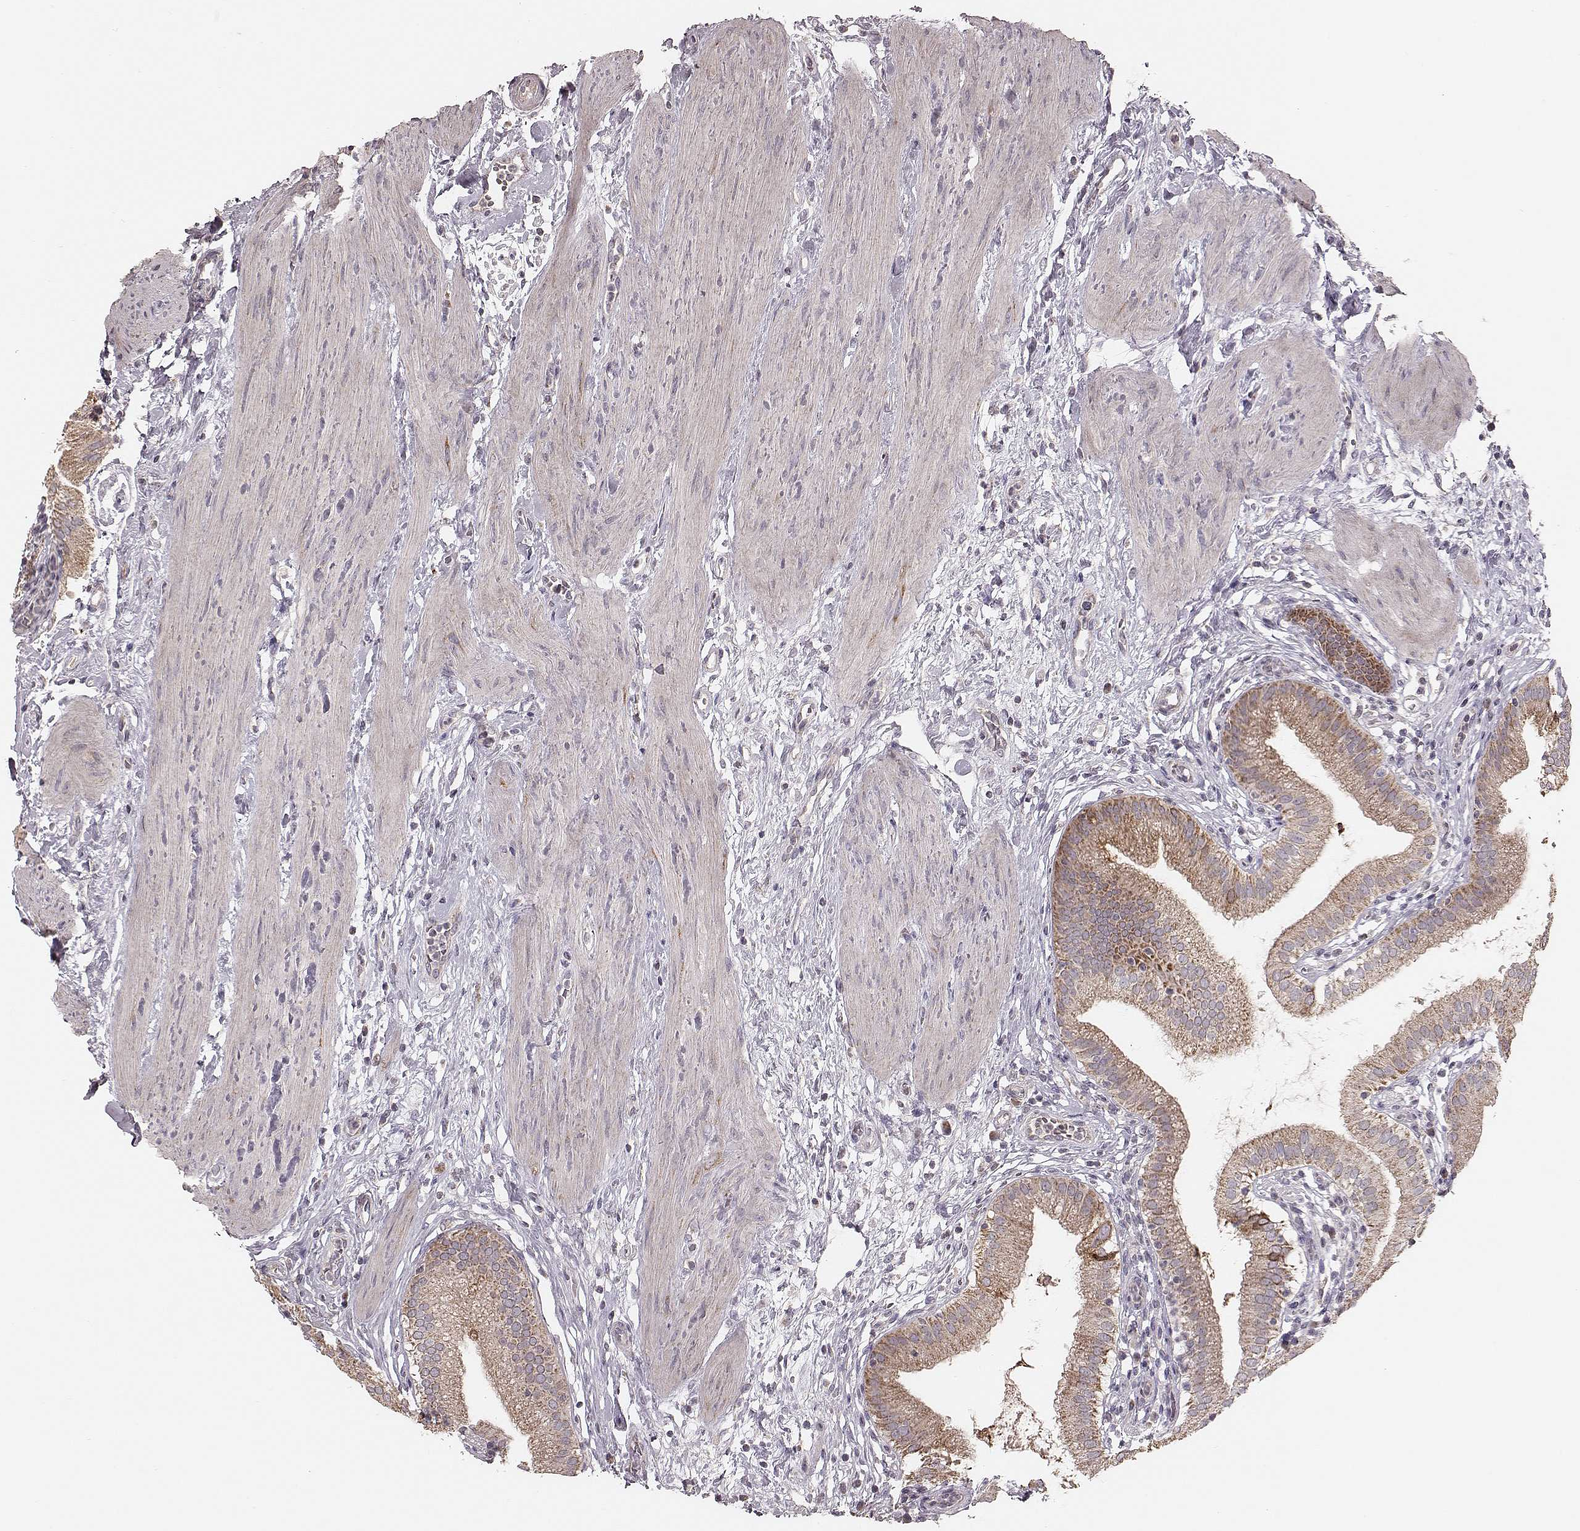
{"staining": {"intensity": "moderate", "quantity": ">75%", "location": "cytoplasmic/membranous"}, "tissue": "gallbladder", "cell_type": "Glandular cells", "image_type": "normal", "snomed": [{"axis": "morphology", "description": "Normal tissue, NOS"}, {"axis": "topography", "description": "Gallbladder"}], "caption": "The immunohistochemical stain highlights moderate cytoplasmic/membranous staining in glandular cells of benign gallbladder.", "gene": "MRPS27", "patient": {"sex": "female", "age": 65}}